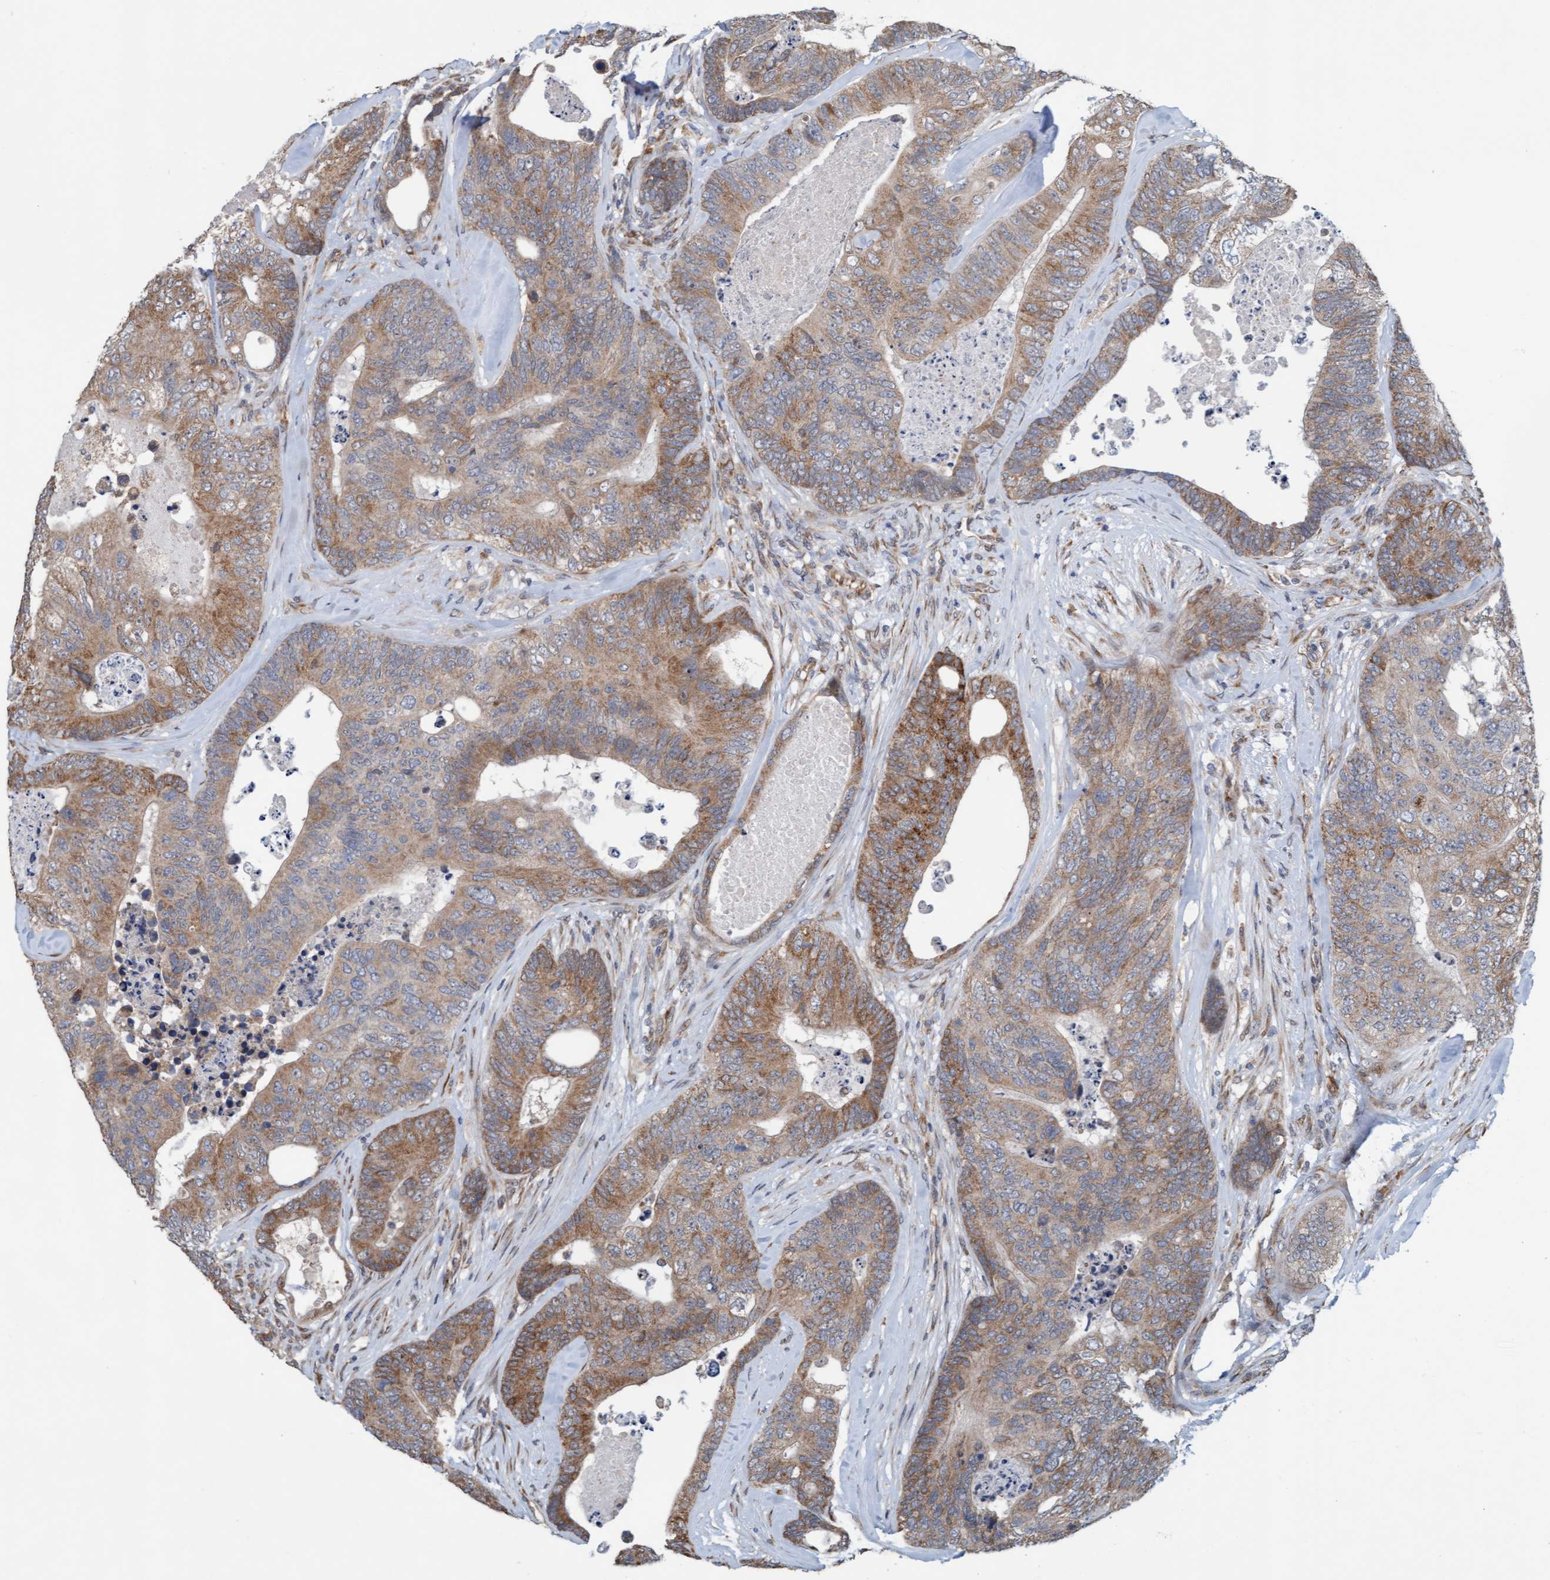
{"staining": {"intensity": "moderate", "quantity": ">75%", "location": "cytoplasmic/membranous"}, "tissue": "colorectal cancer", "cell_type": "Tumor cells", "image_type": "cancer", "snomed": [{"axis": "morphology", "description": "Adenocarcinoma, NOS"}, {"axis": "topography", "description": "Colon"}], "caption": "Adenocarcinoma (colorectal) stained for a protein demonstrates moderate cytoplasmic/membranous positivity in tumor cells.", "gene": "ZNF566", "patient": {"sex": "female", "age": 67}}